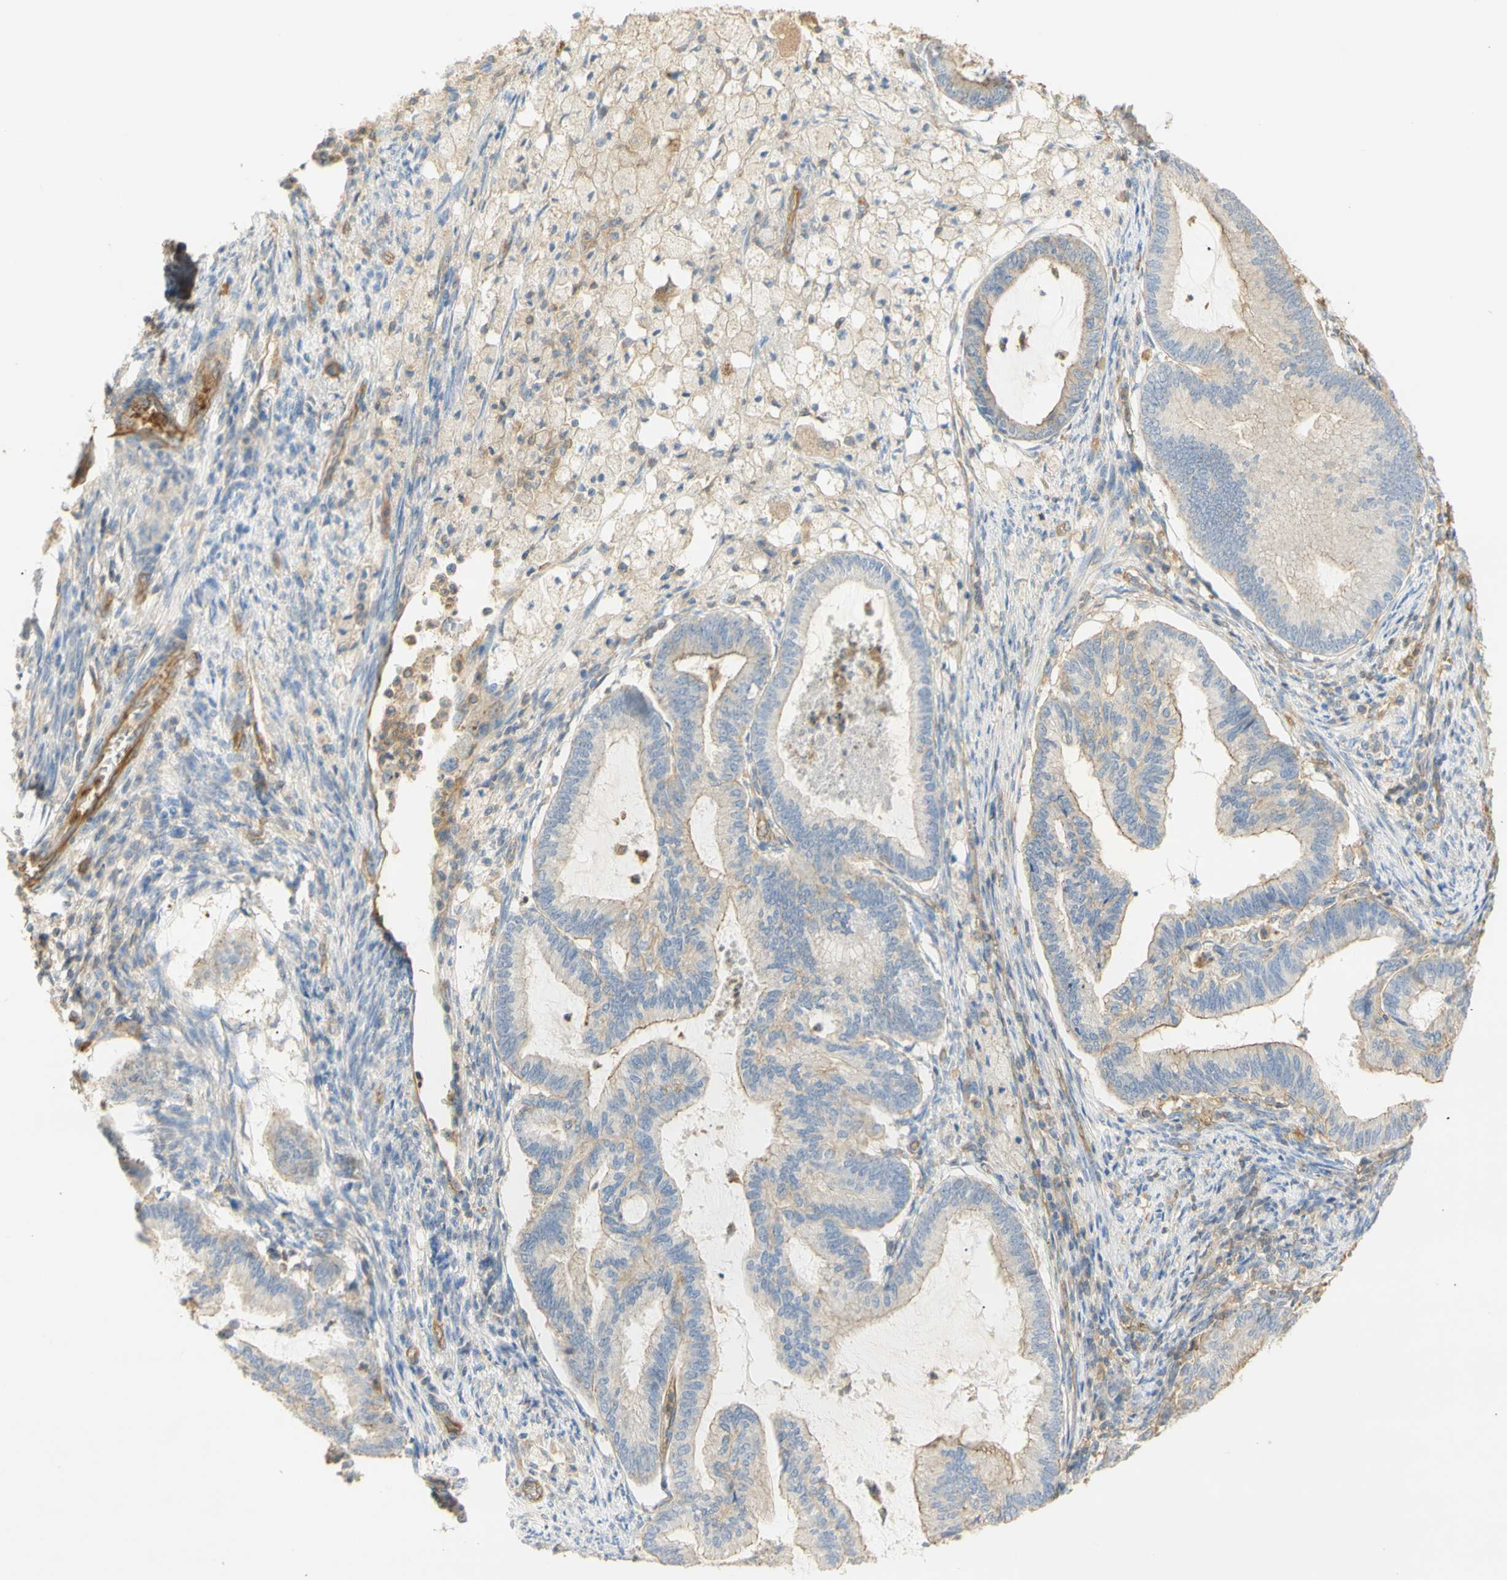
{"staining": {"intensity": "moderate", "quantity": "<25%", "location": "cytoplasmic/membranous"}, "tissue": "cervical cancer", "cell_type": "Tumor cells", "image_type": "cancer", "snomed": [{"axis": "morphology", "description": "Normal tissue, NOS"}, {"axis": "morphology", "description": "Adenocarcinoma, NOS"}, {"axis": "topography", "description": "Cervix"}, {"axis": "topography", "description": "Endometrium"}], "caption": "Immunohistochemistry (IHC) of human cervical cancer demonstrates low levels of moderate cytoplasmic/membranous staining in approximately <25% of tumor cells.", "gene": "KCNE4", "patient": {"sex": "female", "age": 86}}